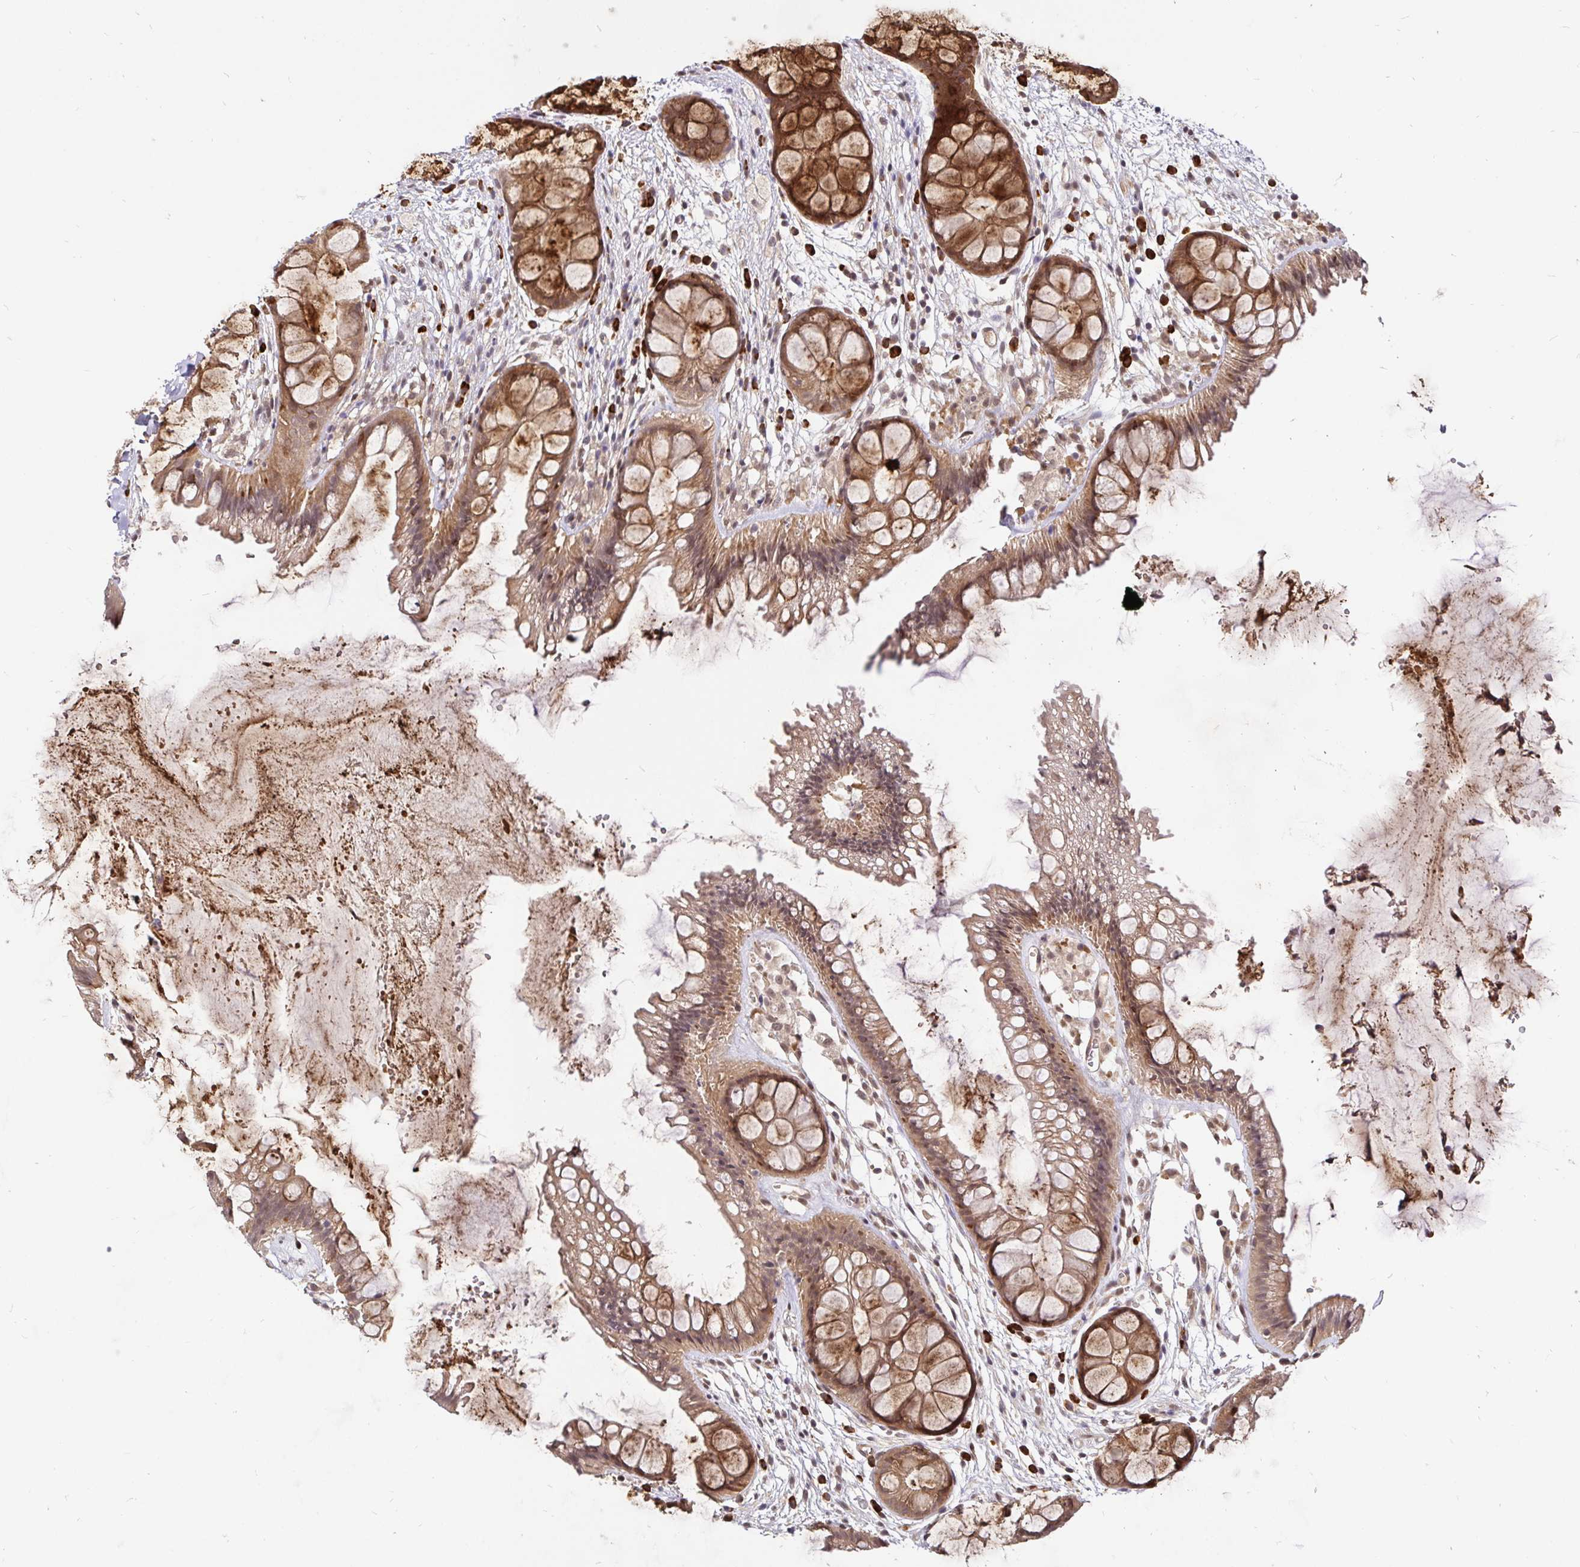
{"staining": {"intensity": "strong", "quantity": ">75%", "location": "cytoplasmic/membranous"}, "tissue": "rectum", "cell_type": "Glandular cells", "image_type": "normal", "snomed": [{"axis": "morphology", "description": "Normal tissue, NOS"}, {"axis": "topography", "description": "Rectum"}], "caption": "Glandular cells demonstrate strong cytoplasmic/membranous expression in approximately >75% of cells in benign rectum.", "gene": "LMO4", "patient": {"sex": "female", "age": 62}}